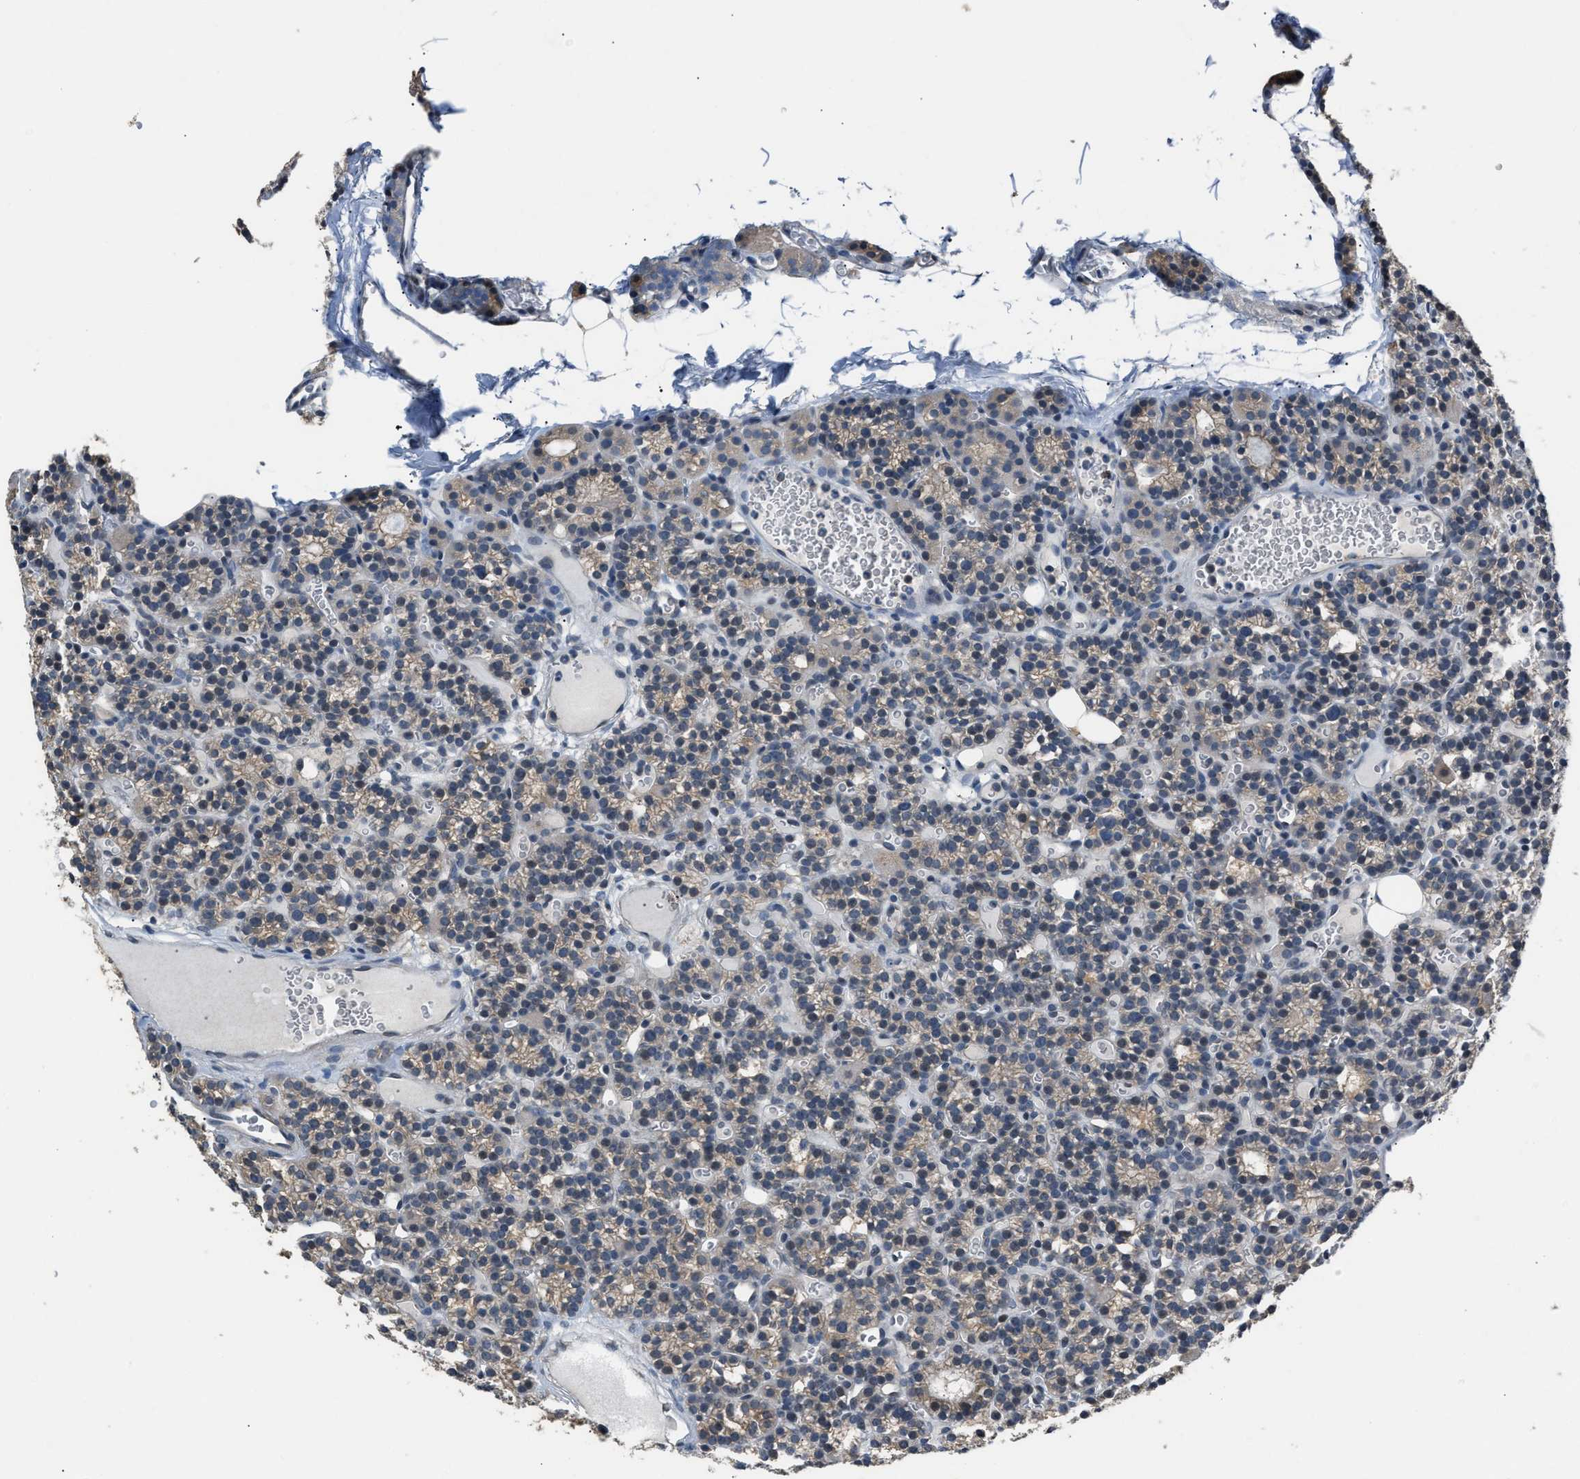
{"staining": {"intensity": "weak", "quantity": "25%-75%", "location": "cytoplasmic/membranous"}, "tissue": "parathyroid gland", "cell_type": "Glandular cells", "image_type": "normal", "snomed": [{"axis": "morphology", "description": "Normal tissue, NOS"}, {"axis": "morphology", "description": "Adenoma, NOS"}, {"axis": "topography", "description": "Parathyroid gland"}], "caption": "Immunohistochemical staining of normal human parathyroid gland displays low levels of weak cytoplasmic/membranous expression in approximately 25%-75% of glandular cells.", "gene": "ABCC9", "patient": {"sex": "female", "age": 58}}